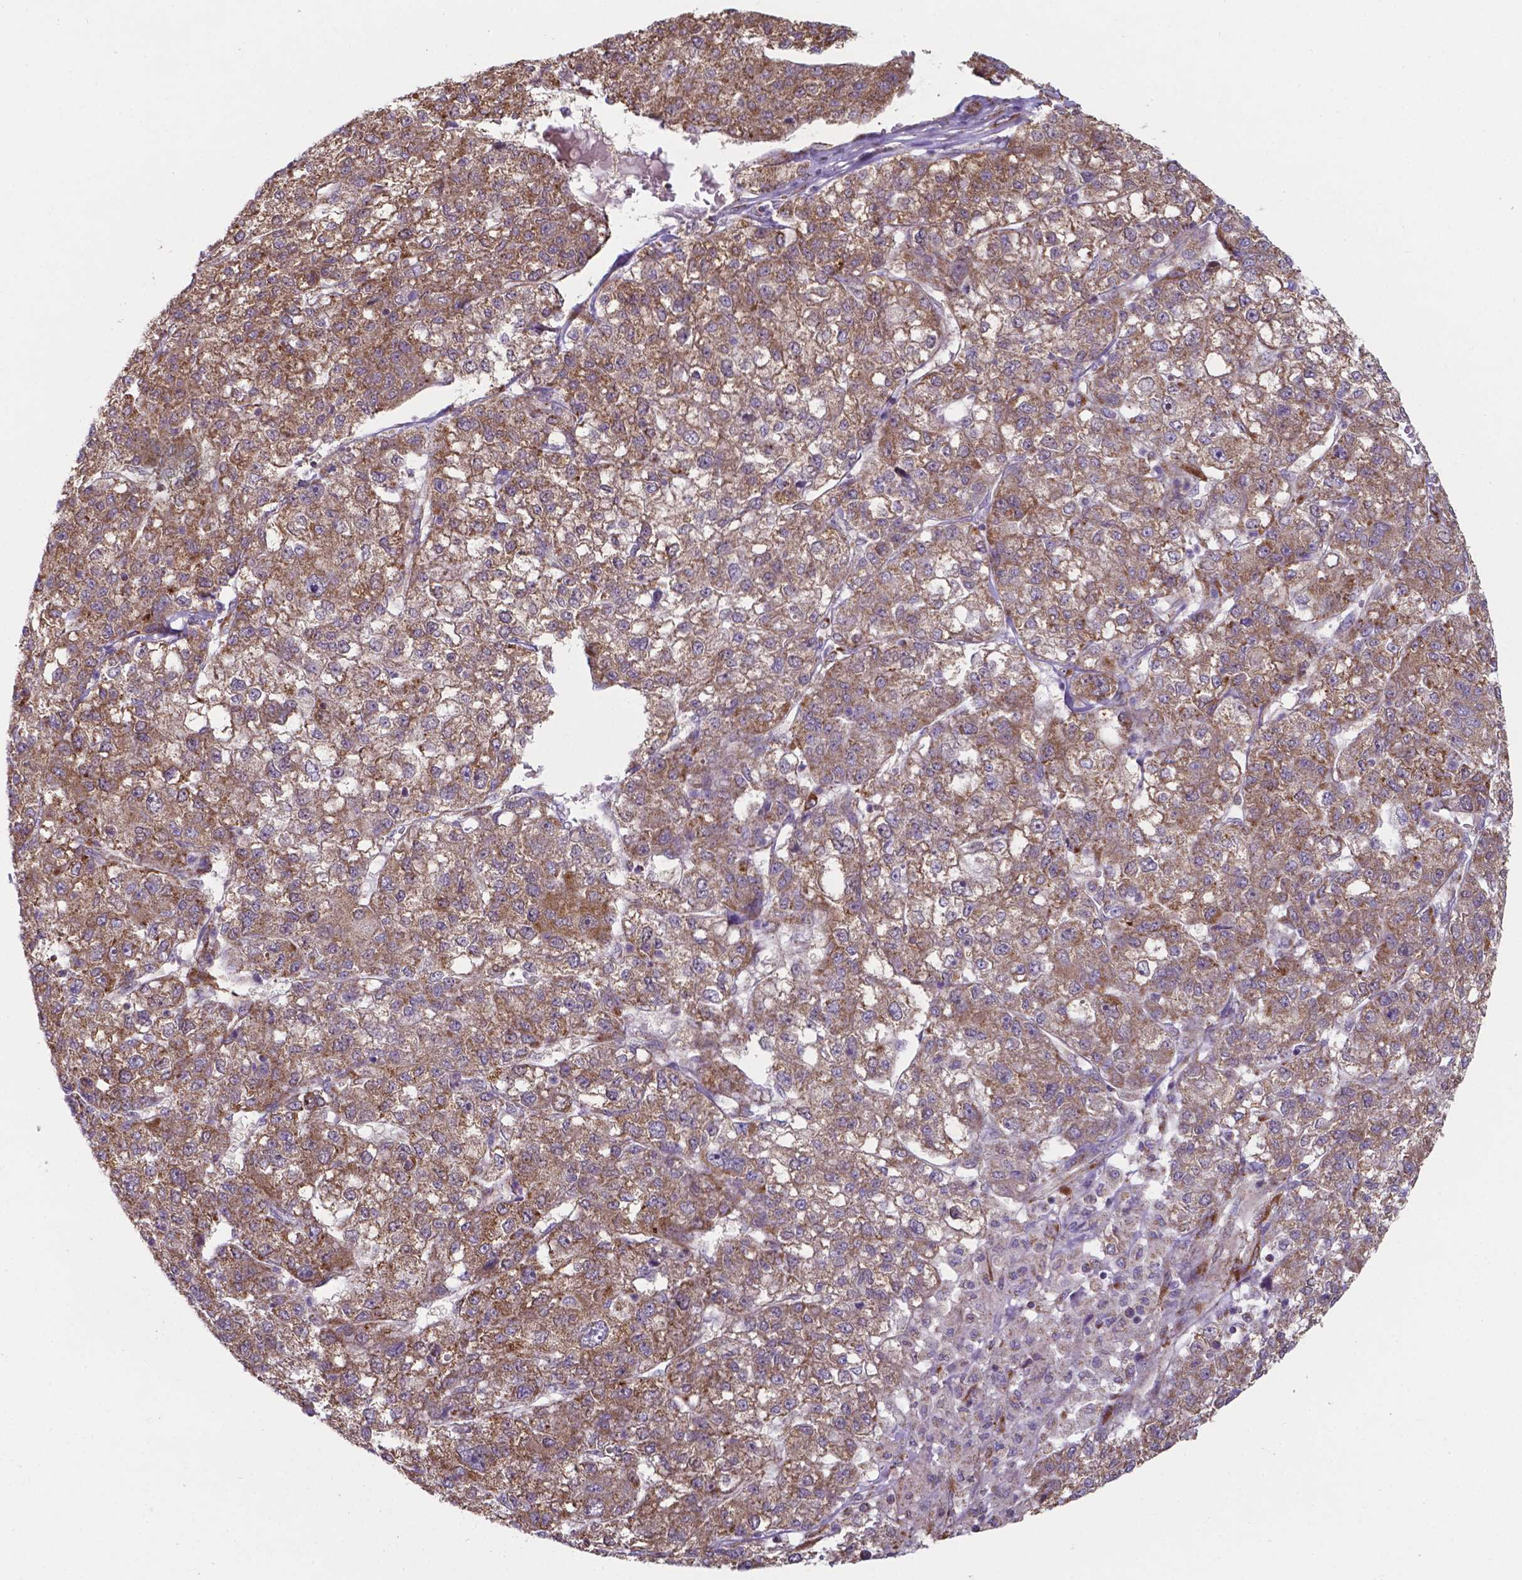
{"staining": {"intensity": "moderate", "quantity": ">75%", "location": "cytoplasmic/membranous"}, "tissue": "liver cancer", "cell_type": "Tumor cells", "image_type": "cancer", "snomed": [{"axis": "morphology", "description": "Carcinoma, Hepatocellular, NOS"}, {"axis": "topography", "description": "Liver"}], "caption": "Immunohistochemical staining of liver cancer (hepatocellular carcinoma) displays moderate cytoplasmic/membranous protein positivity in about >75% of tumor cells. Immunohistochemistry (ihc) stains the protein in brown and the nuclei are stained blue.", "gene": "FAM114A1", "patient": {"sex": "male", "age": 56}}